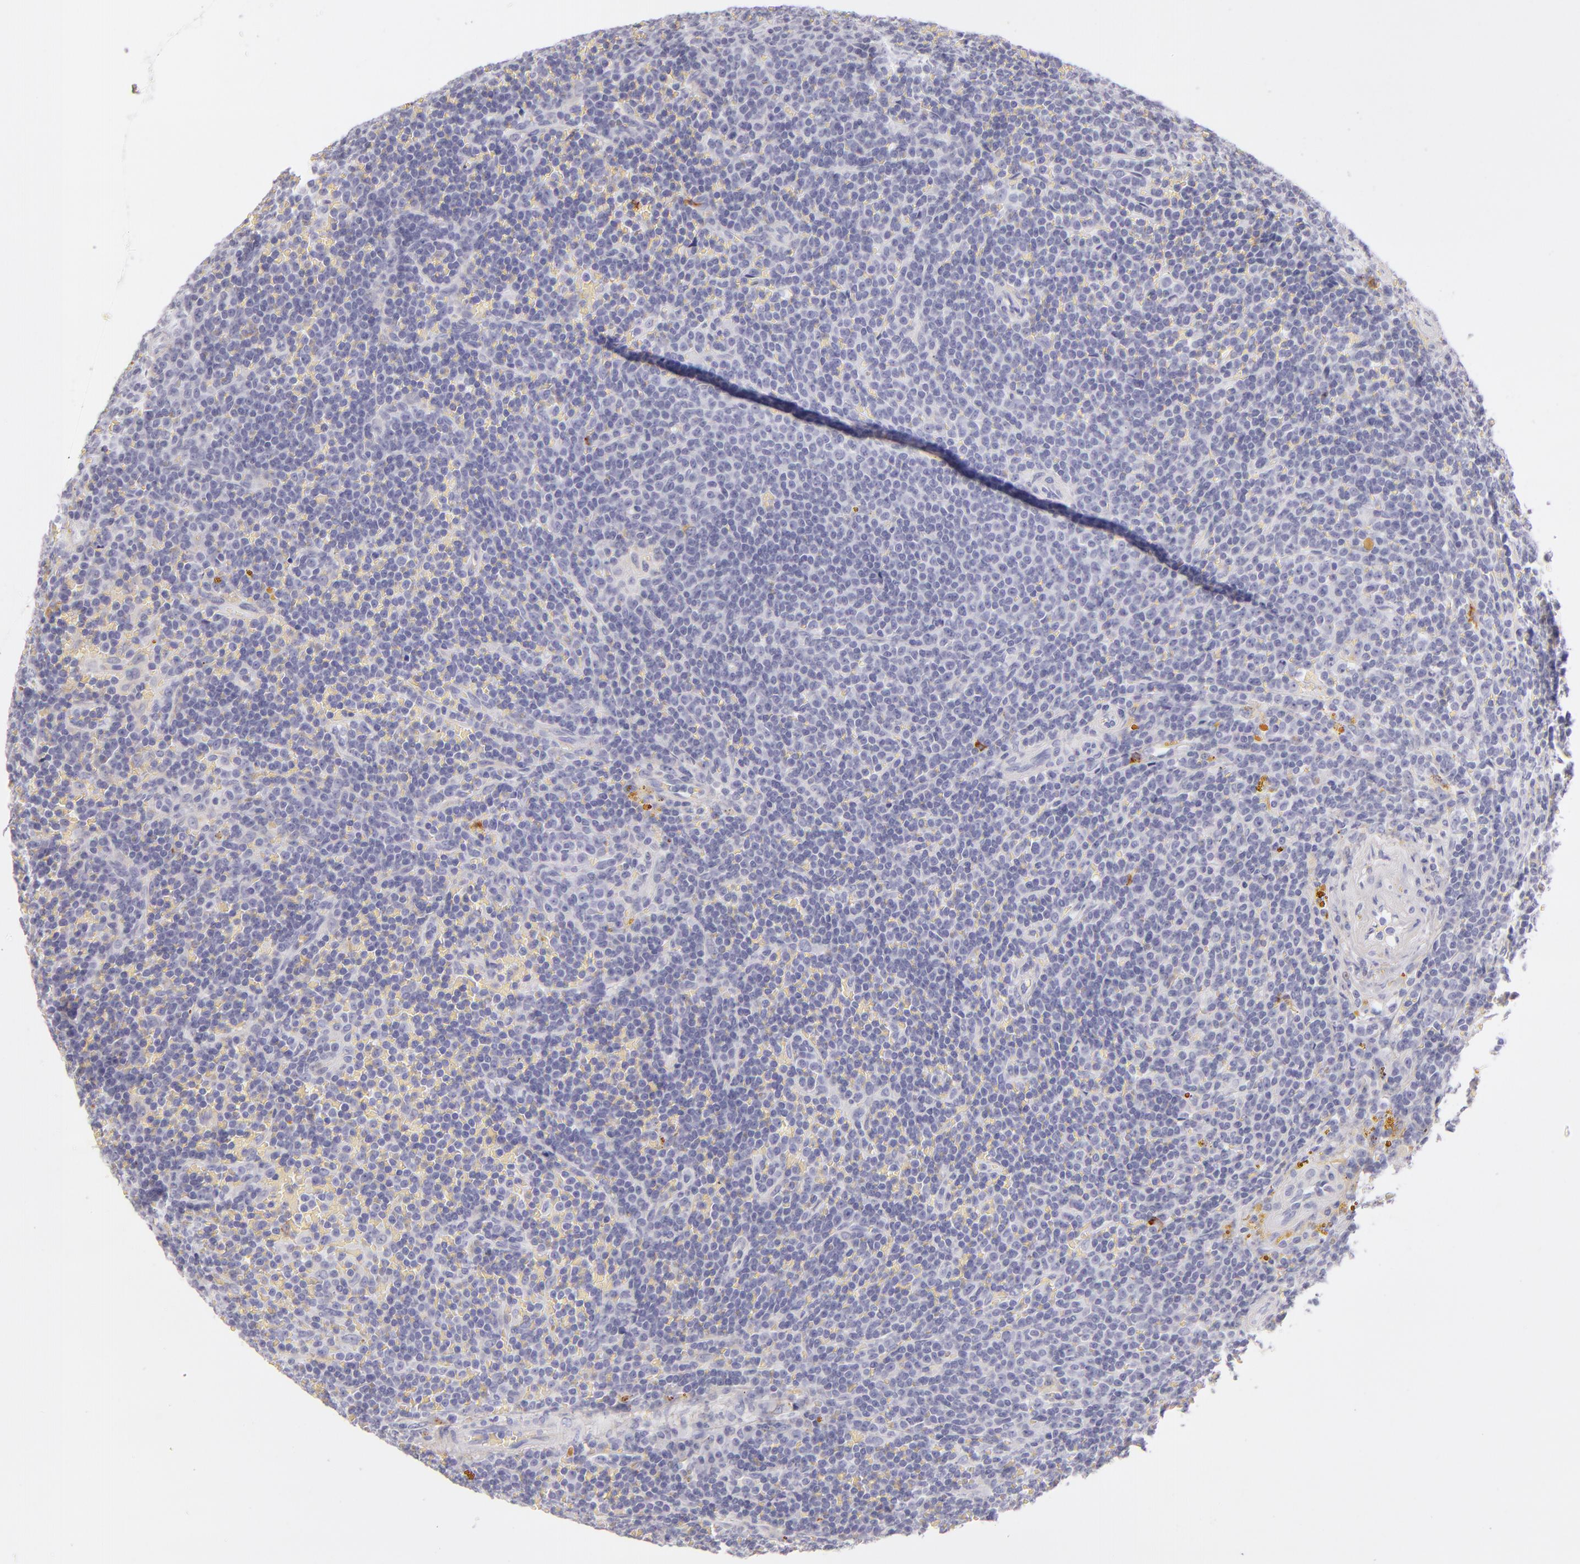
{"staining": {"intensity": "negative", "quantity": "none", "location": "none"}, "tissue": "lymphoma", "cell_type": "Tumor cells", "image_type": "cancer", "snomed": [{"axis": "morphology", "description": "Malignant lymphoma, non-Hodgkin's type, Low grade"}, {"axis": "topography", "description": "Spleen"}], "caption": "A high-resolution photomicrograph shows IHC staining of malignant lymphoma, non-Hodgkin's type (low-grade), which exhibits no significant positivity in tumor cells.", "gene": "CD207", "patient": {"sex": "male", "age": 80}}